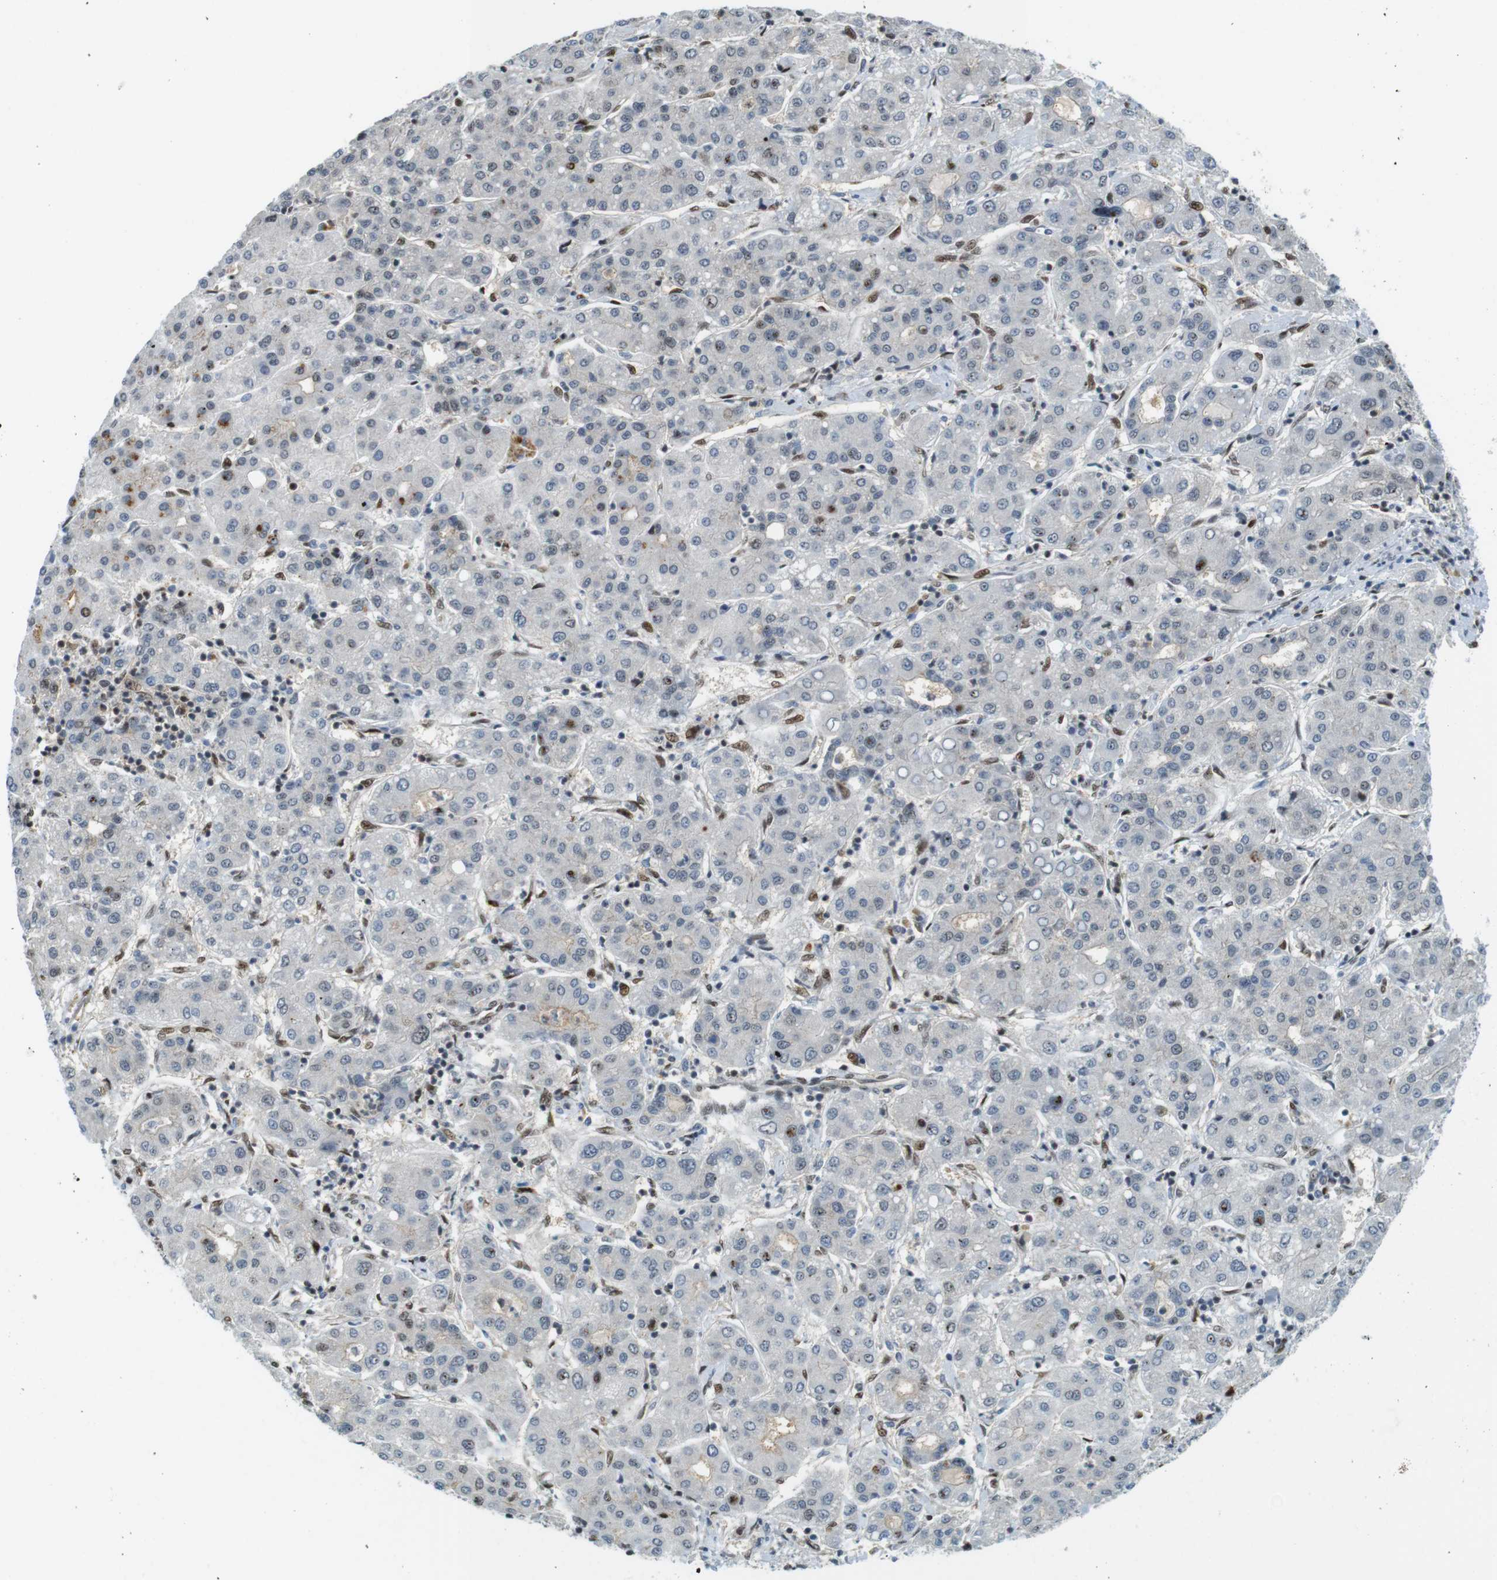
{"staining": {"intensity": "weak", "quantity": "<25%", "location": "nuclear"}, "tissue": "liver cancer", "cell_type": "Tumor cells", "image_type": "cancer", "snomed": [{"axis": "morphology", "description": "Carcinoma, Hepatocellular, NOS"}, {"axis": "topography", "description": "Liver"}], "caption": "High power microscopy histopathology image of an immunohistochemistry photomicrograph of liver cancer (hepatocellular carcinoma), revealing no significant expression in tumor cells. The staining is performed using DAB brown chromogen with nuclei counter-stained in using hematoxylin.", "gene": "UBB", "patient": {"sex": "male", "age": 65}}